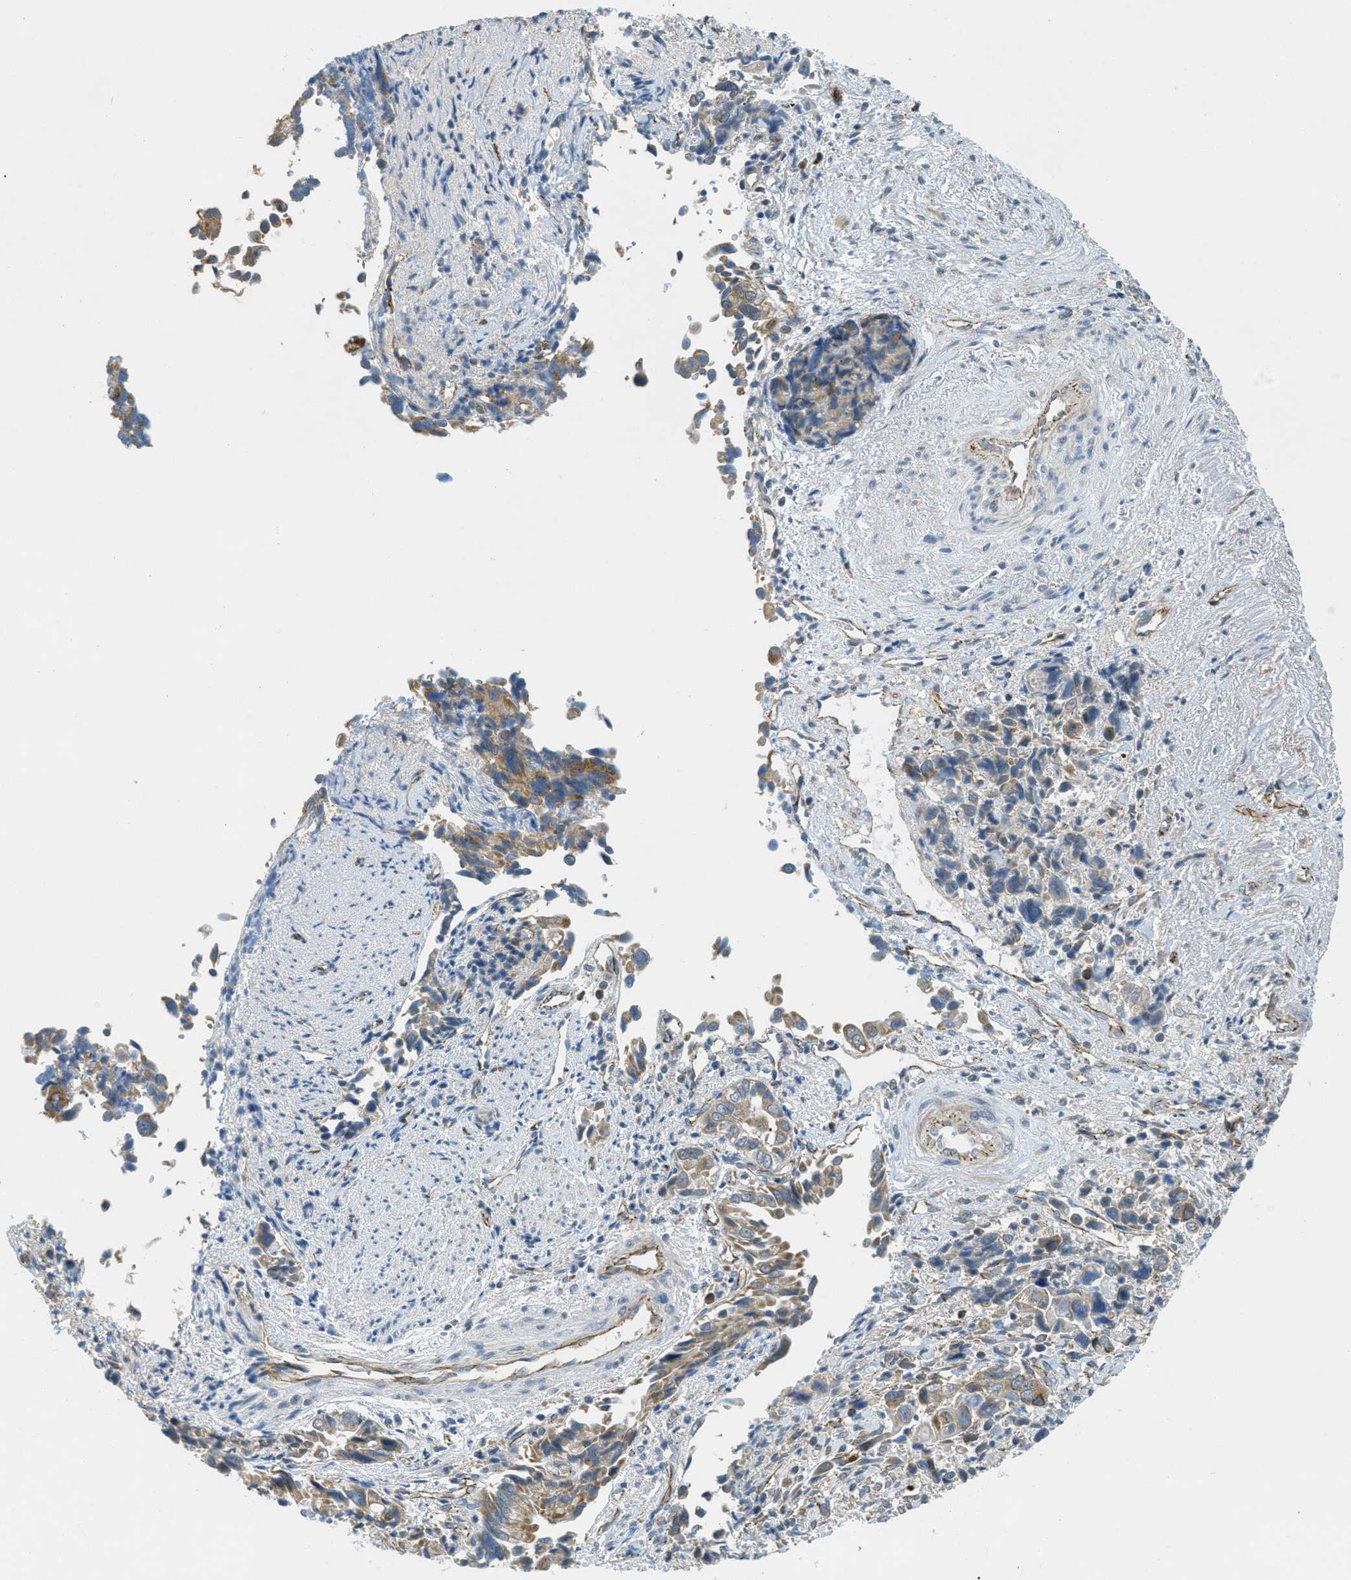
{"staining": {"intensity": "weak", "quantity": ">75%", "location": "cytoplasmic/membranous"}, "tissue": "liver cancer", "cell_type": "Tumor cells", "image_type": "cancer", "snomed": [{"axis": "morphology", "description": "Cholangiocarcinoma"}, {"axis": "topography", "description": "Liver"}], "caption": "A photomicrograph of cholangiocarcinoma (liver) stained for a protein demonstrates weak cytoplasmic/membranous brown staining in tumor cells.", "gene": "JCAD", "patient": {"sex": "female", "age": 79}}